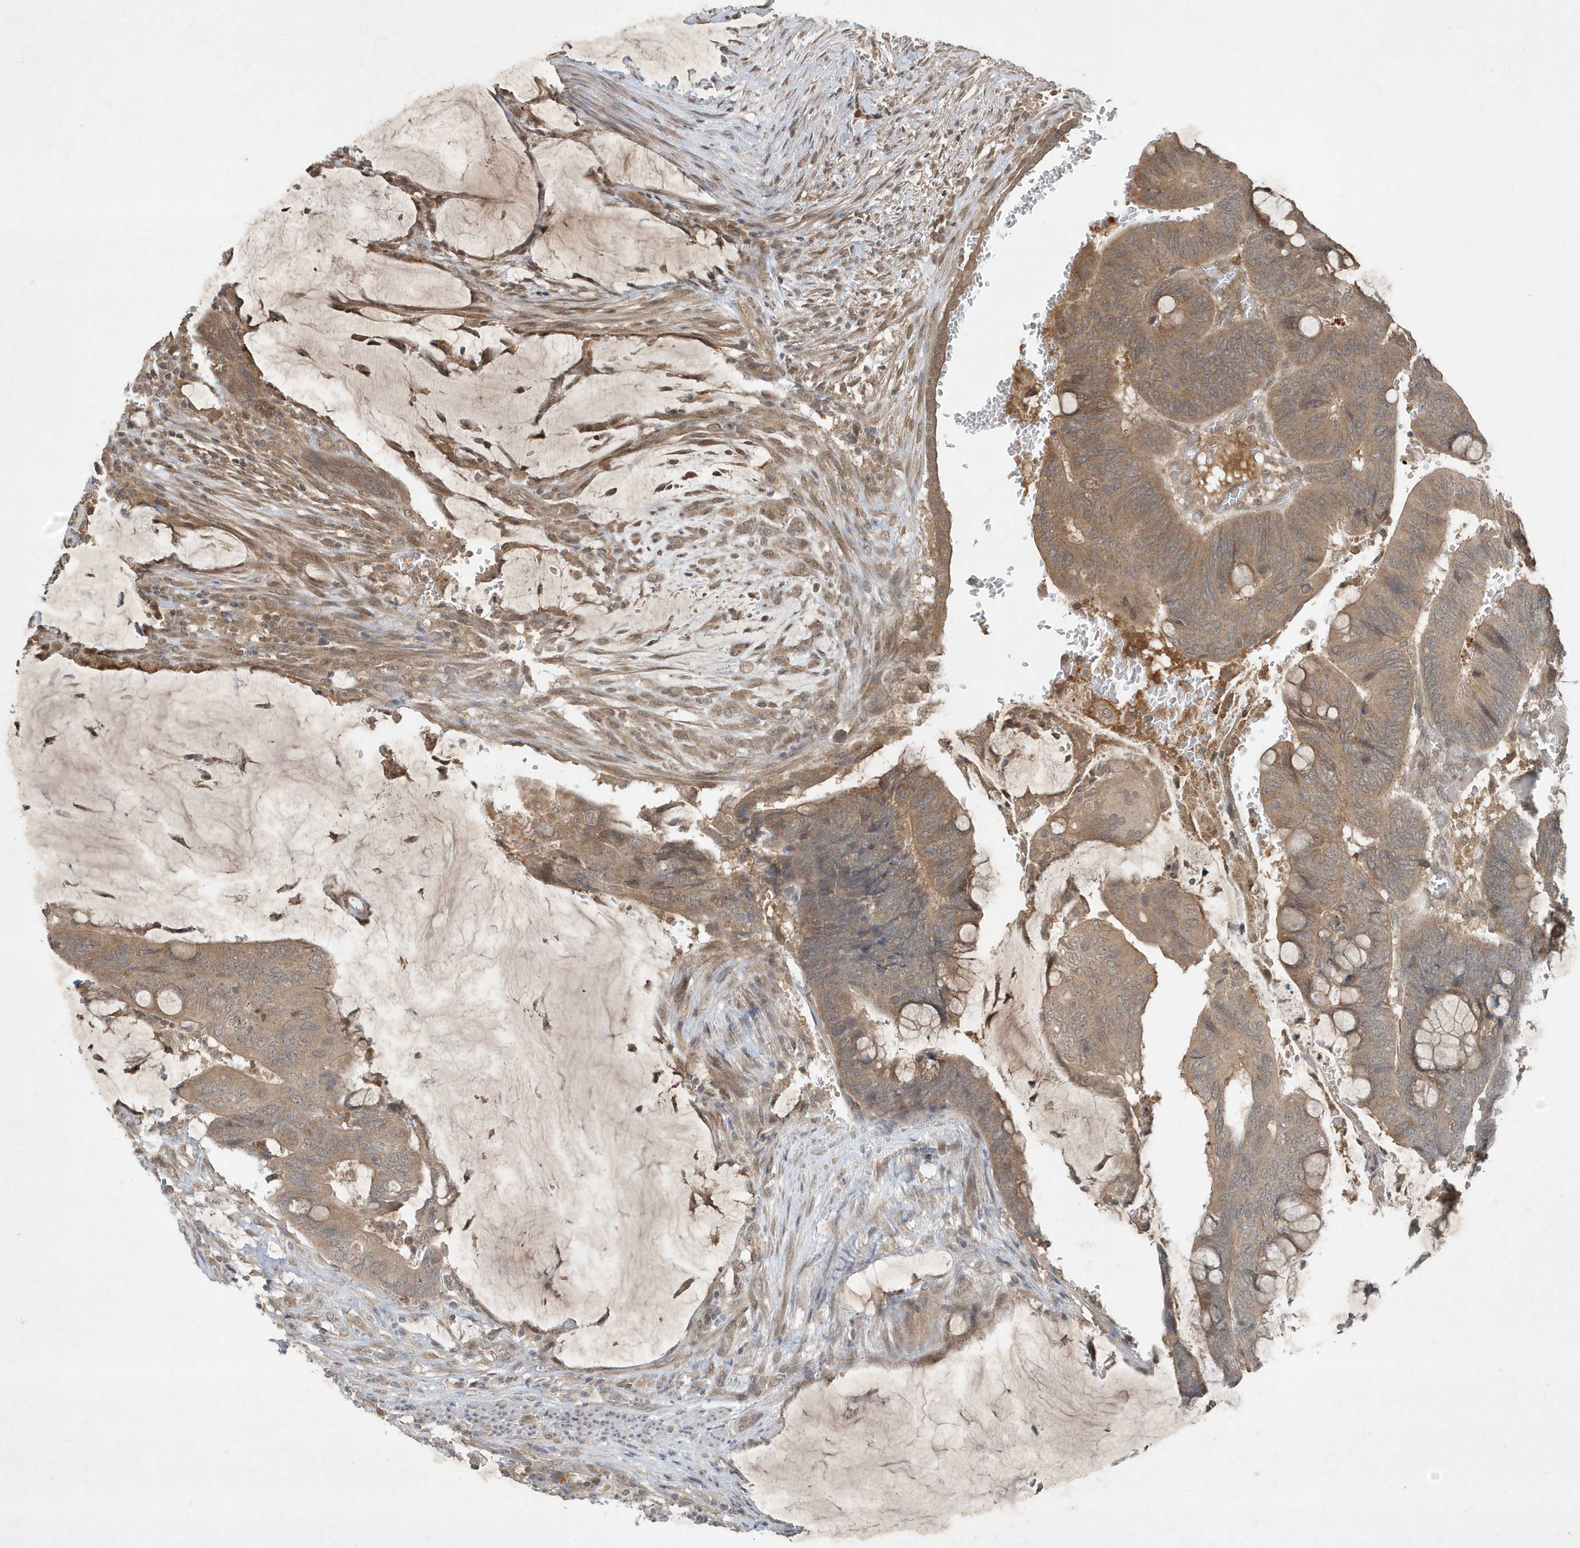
{"staining": {"intensity": "moderate", "quantity": ">75%", "location": "cytoplasmic/membranous"}, "tissue": "colorectal cancer", "cell_type": "Tumor cells", "image_type": "cancer", "snomed": [{"axis": "morphology", "description": "Normal tissue, NOS"}, {"axis": "morphology", "description": "Adenocarcinoma, NOS"}, {"axis": "topography", "description": "Rectum"}, {"axis": "topography", "description": "Peripheral nerve tissue"}], "caption": "DAB immunohistochemical staining of human colorectal cancer shows moderate cytoplasmic/membranous protein staining in approximately >75% of tumor cells. Nuclei are stained in blue.", "gene": "ABCB9", "patient": {"sex": "male", "age": 92}}